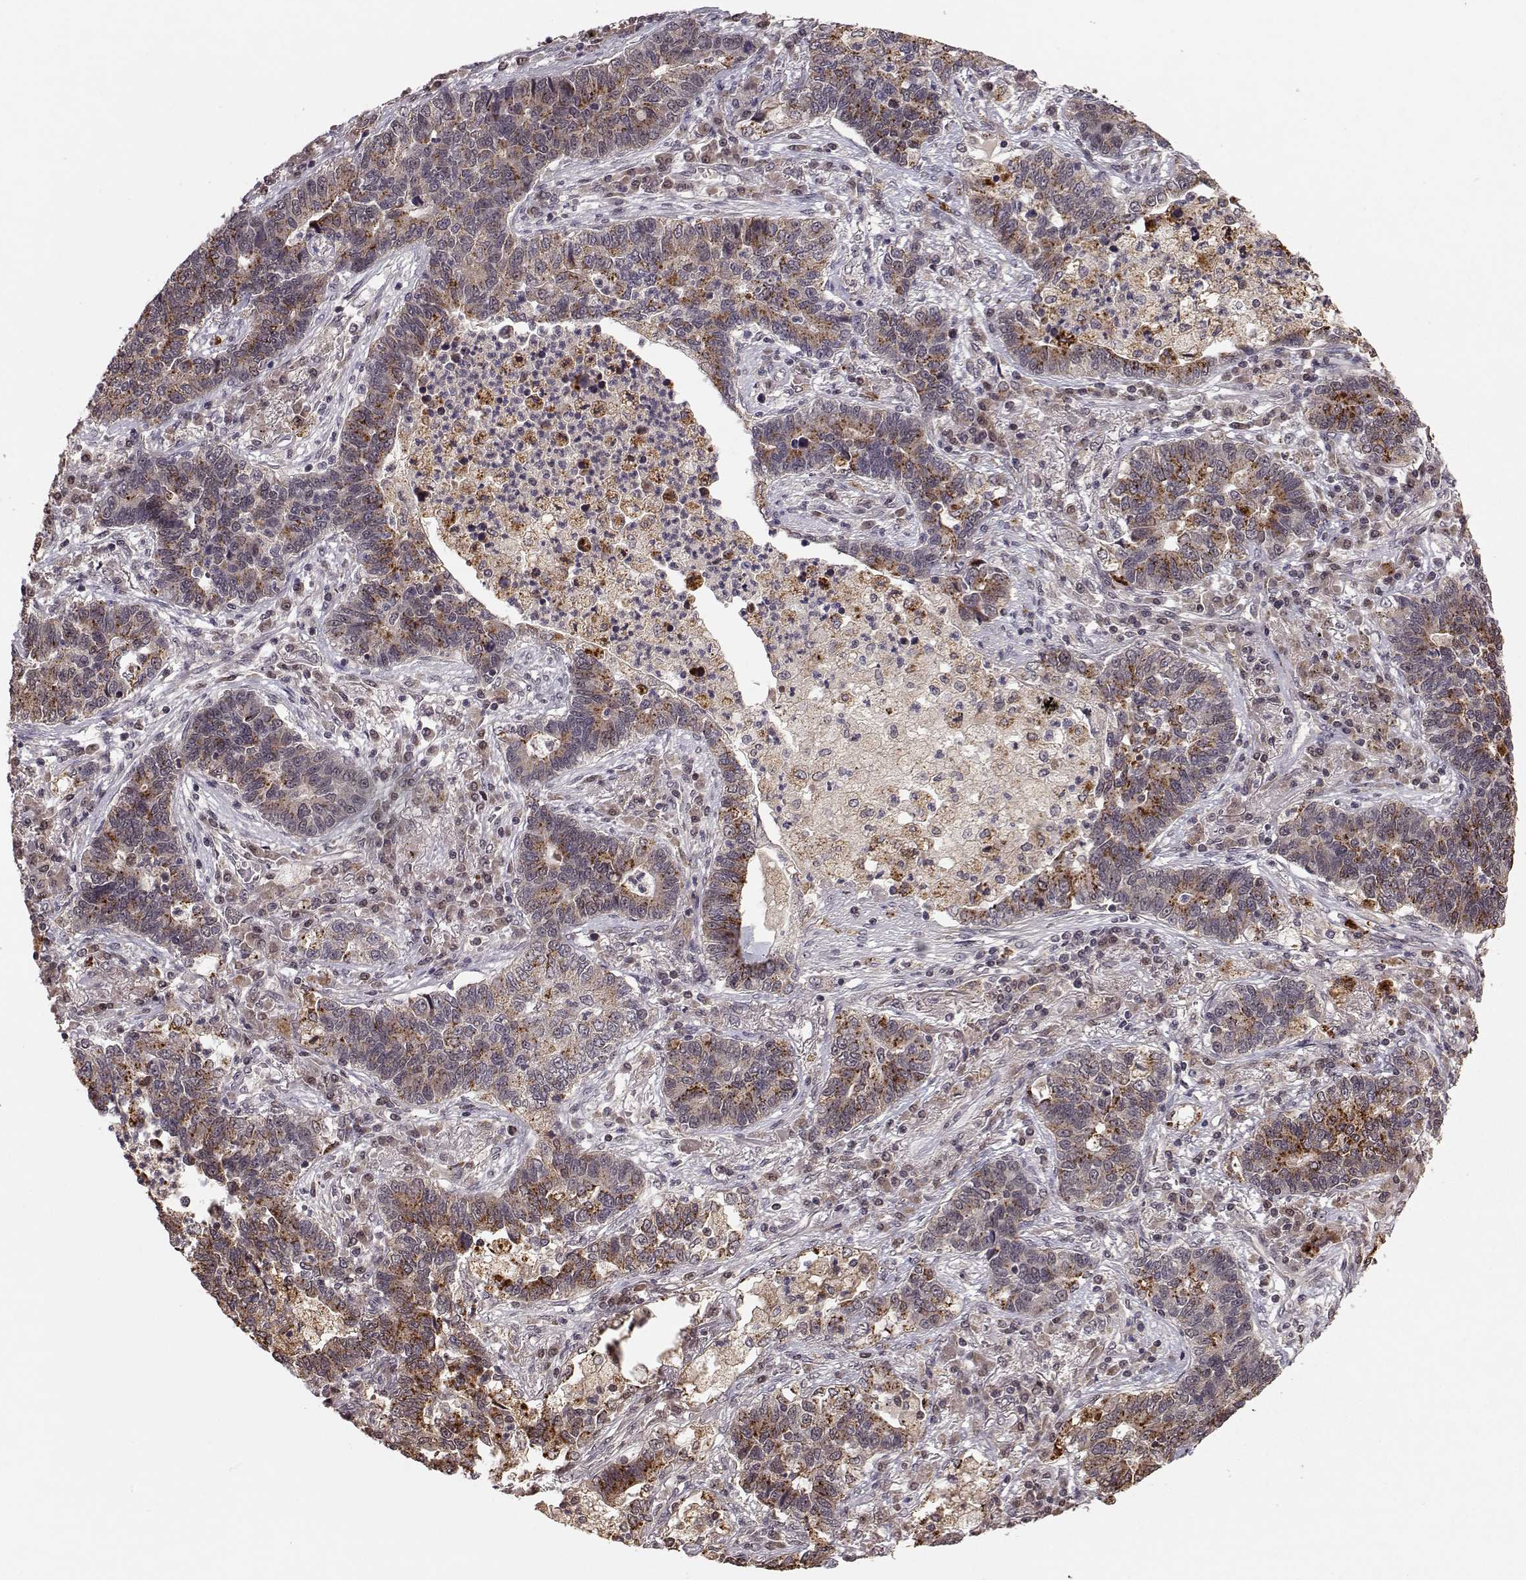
{"staining": {"intensity": "strong", "quantity": "<25%", "location": "cytoplasmic/membranous"}, "tissue": "lung cancer", "cell_type": "Tumor cells", "image_type": "cancer", "snomed": [{"axis": "morphology", "description": "Adenocarcinoma, NOS"}, {"axis": "topography", "description": "Lung"}], "caption": "This image reveals immunohistochemistry (IHC) staining of lung cancer, with medium strong cytoplasmic/membranous expression in approximately <25% of tumor cells.", "gene": "PLEKHG3", "patient": {"sex": "female", "age": 57}}